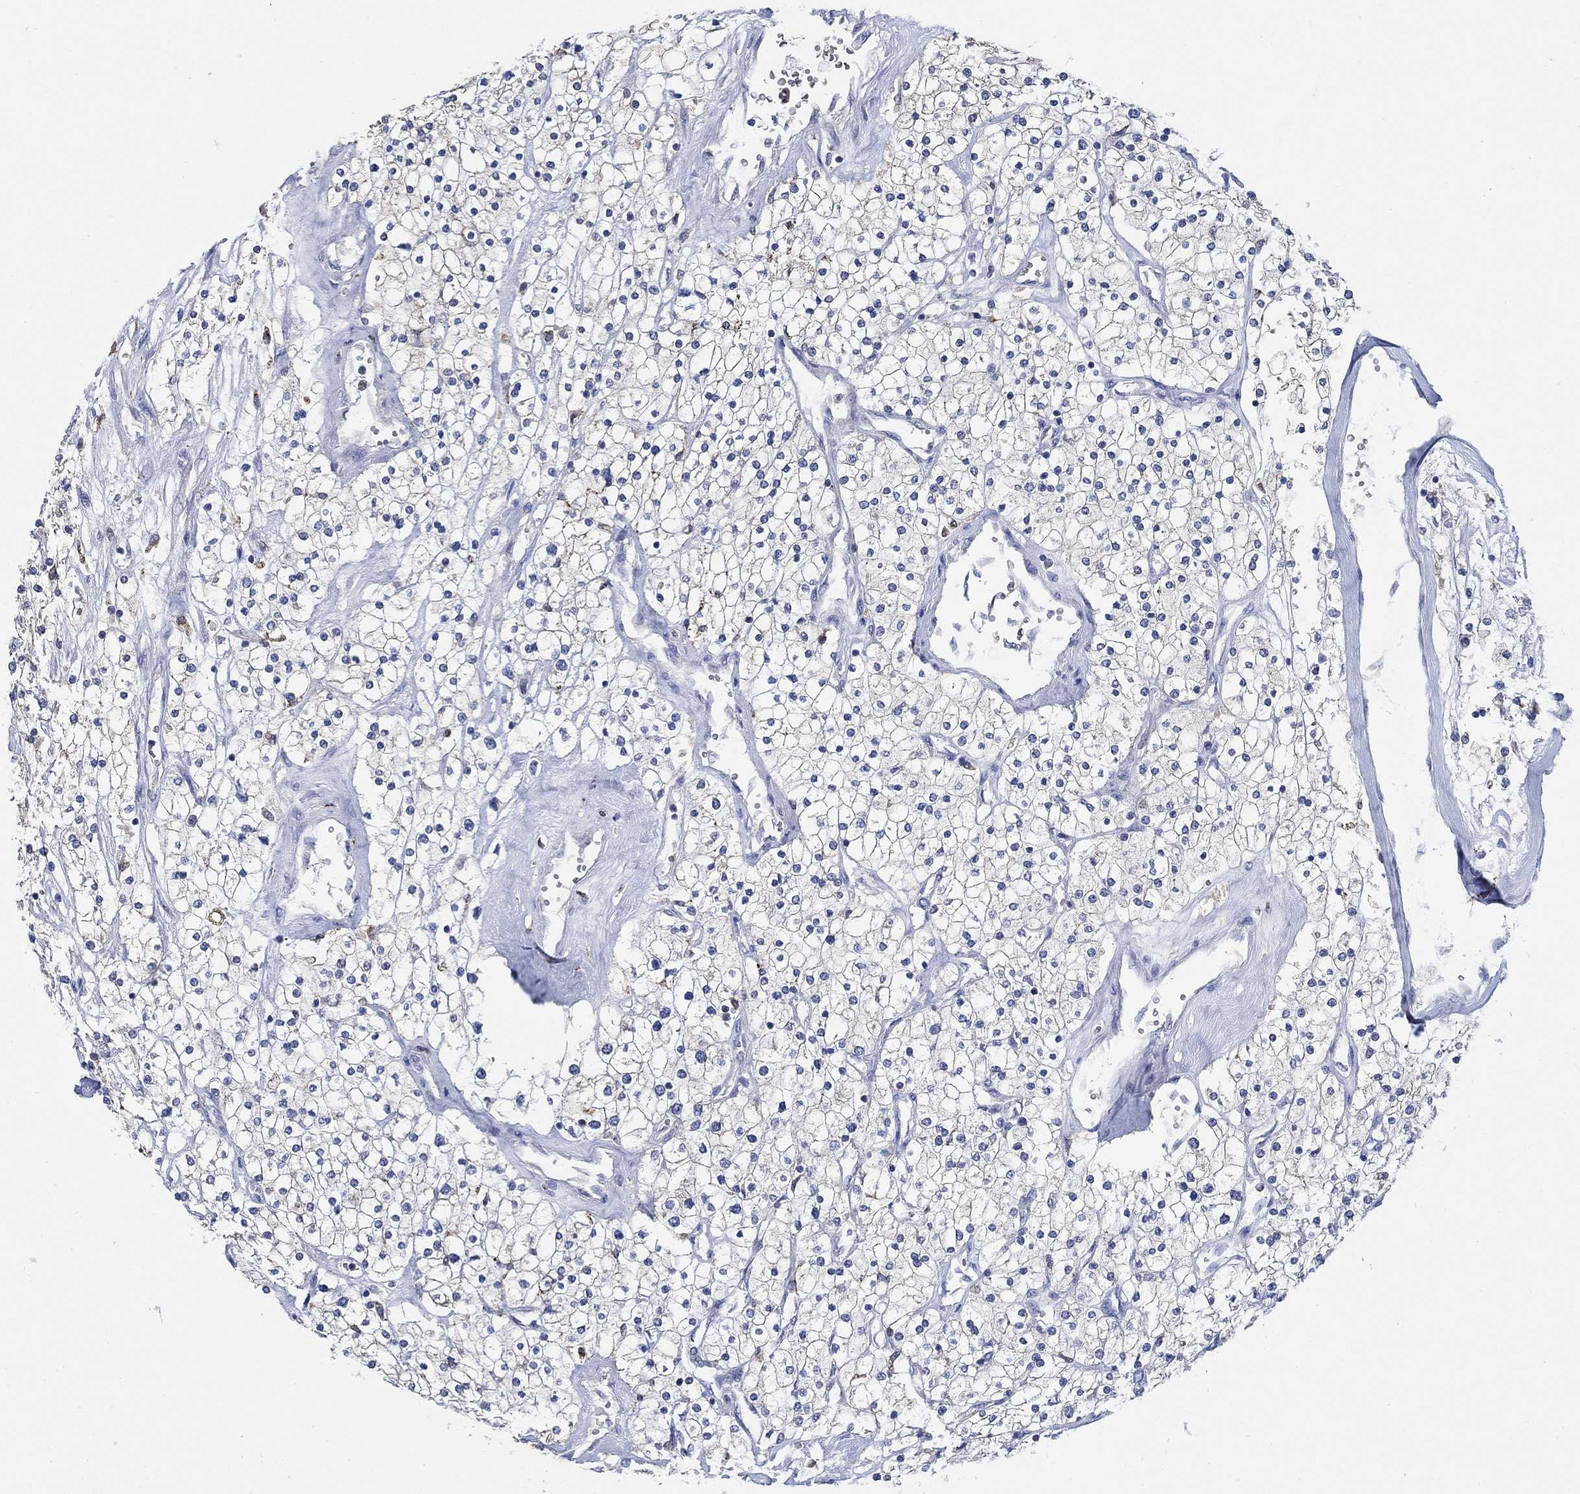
{"staining": {"intensity": "negative", "quantity": "none", "location": "none"}, "tissue": "renal cancer", "cell_type": "Tumor cells", "image_type": "cancer", "snomed": [{"axis": "morphology", "description": "Adenocarcinoma, NOS"}, {"axis": "topography", "description": "Kidney"}], "caption": "An image of human renal adenocarcinoma is negative for staining in tumor cells.", "gene": "MPP1", "patient": {"sex": "male", "age": 80}}